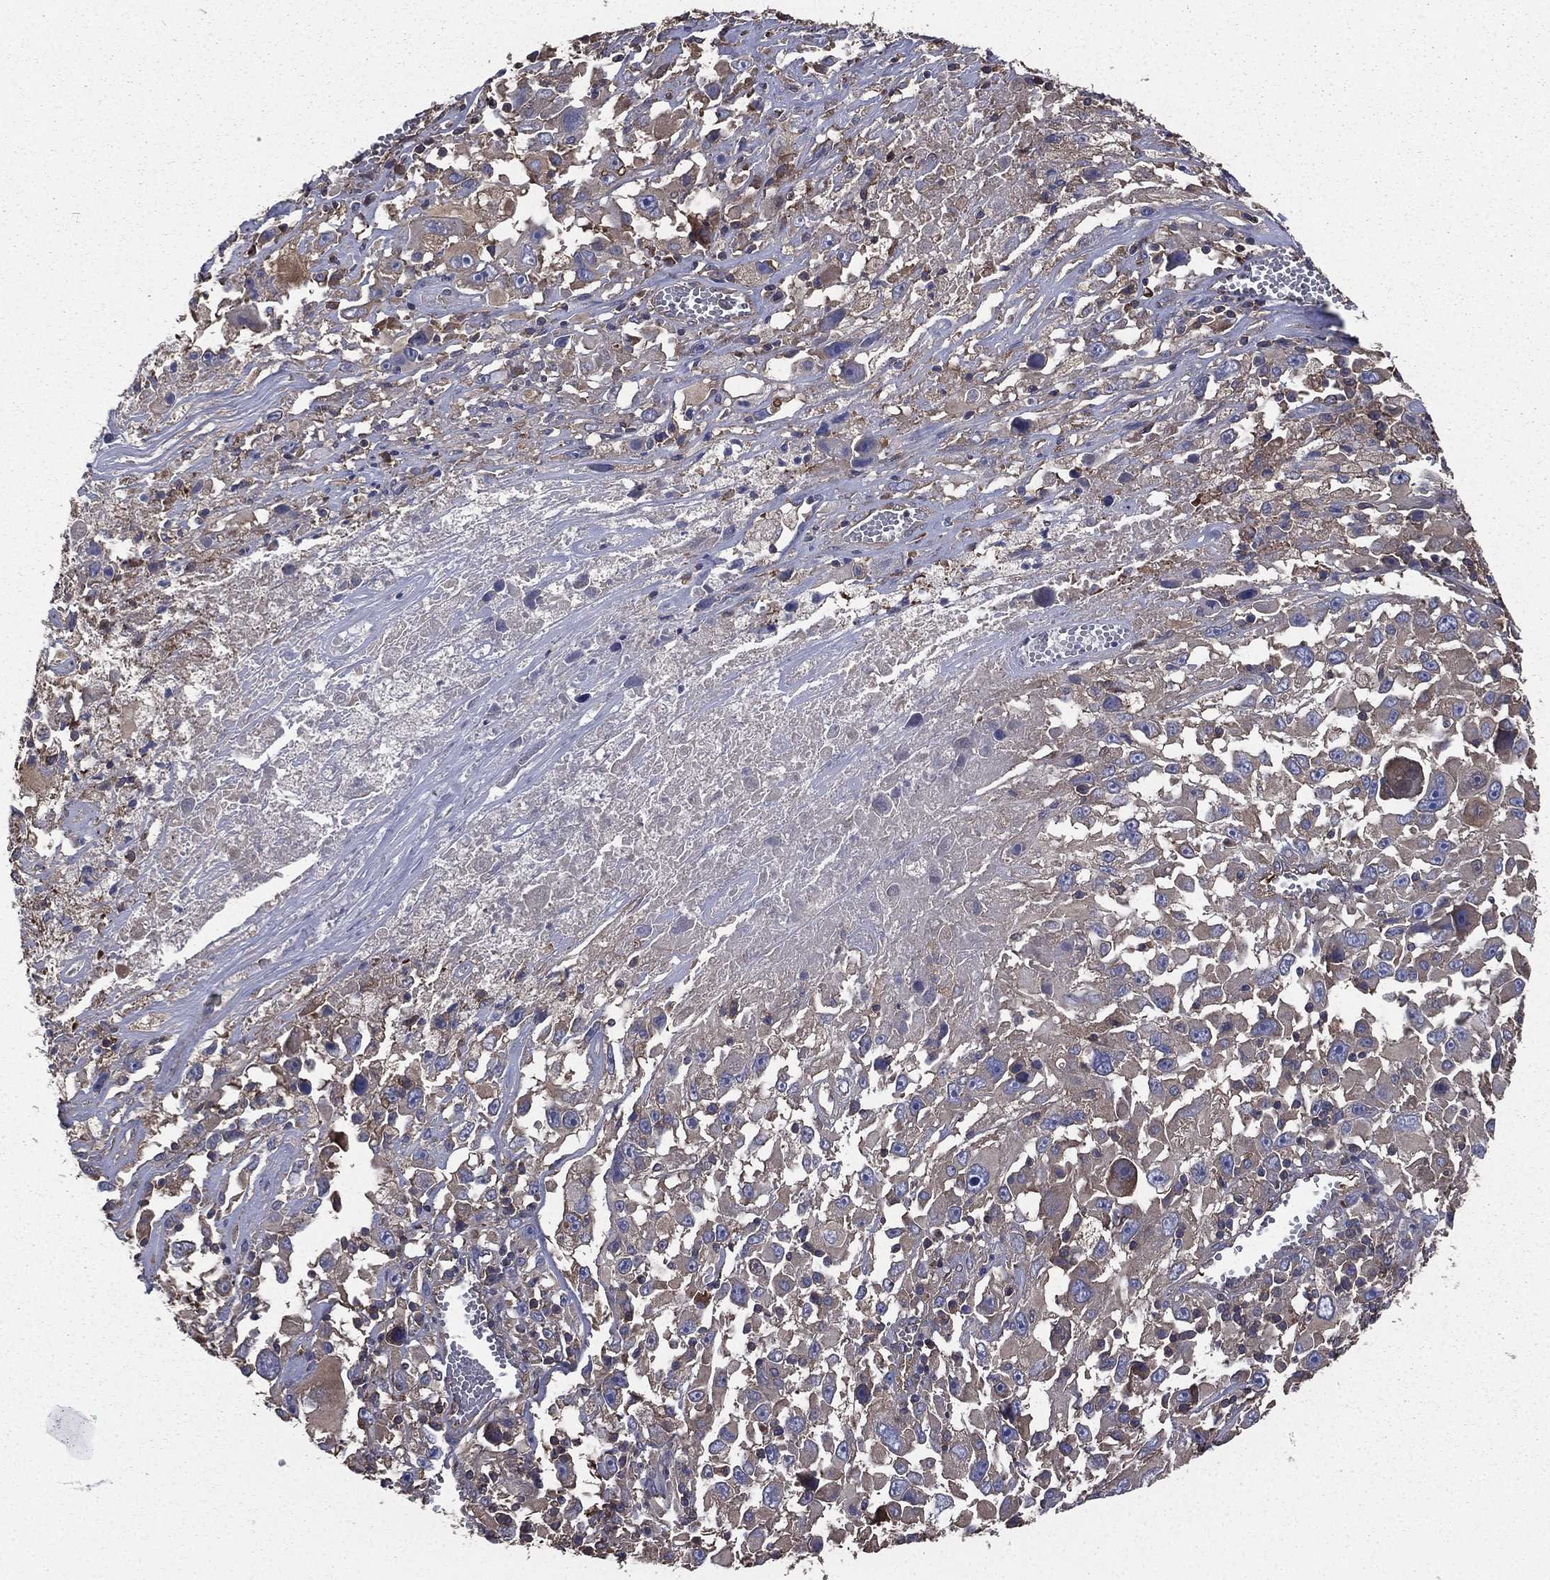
{"staining": {"intensity": "negative", "quantity": "none", "location": "none"}, "tissue": "melanoma", "cell_type": "Tumor cells", "image_type": "cancer", "snomed": [{"axis": "morphology", "description": "Malignant melanoma, Metastatic site"}, {"axis": "topography", "description": "Soft tissue"}], "caption": "The photomicrograph demonstrates no staining of tumor cells in melanoma.", "gene": "SARS1", "patient": {"sex": "male", "age": 50}}